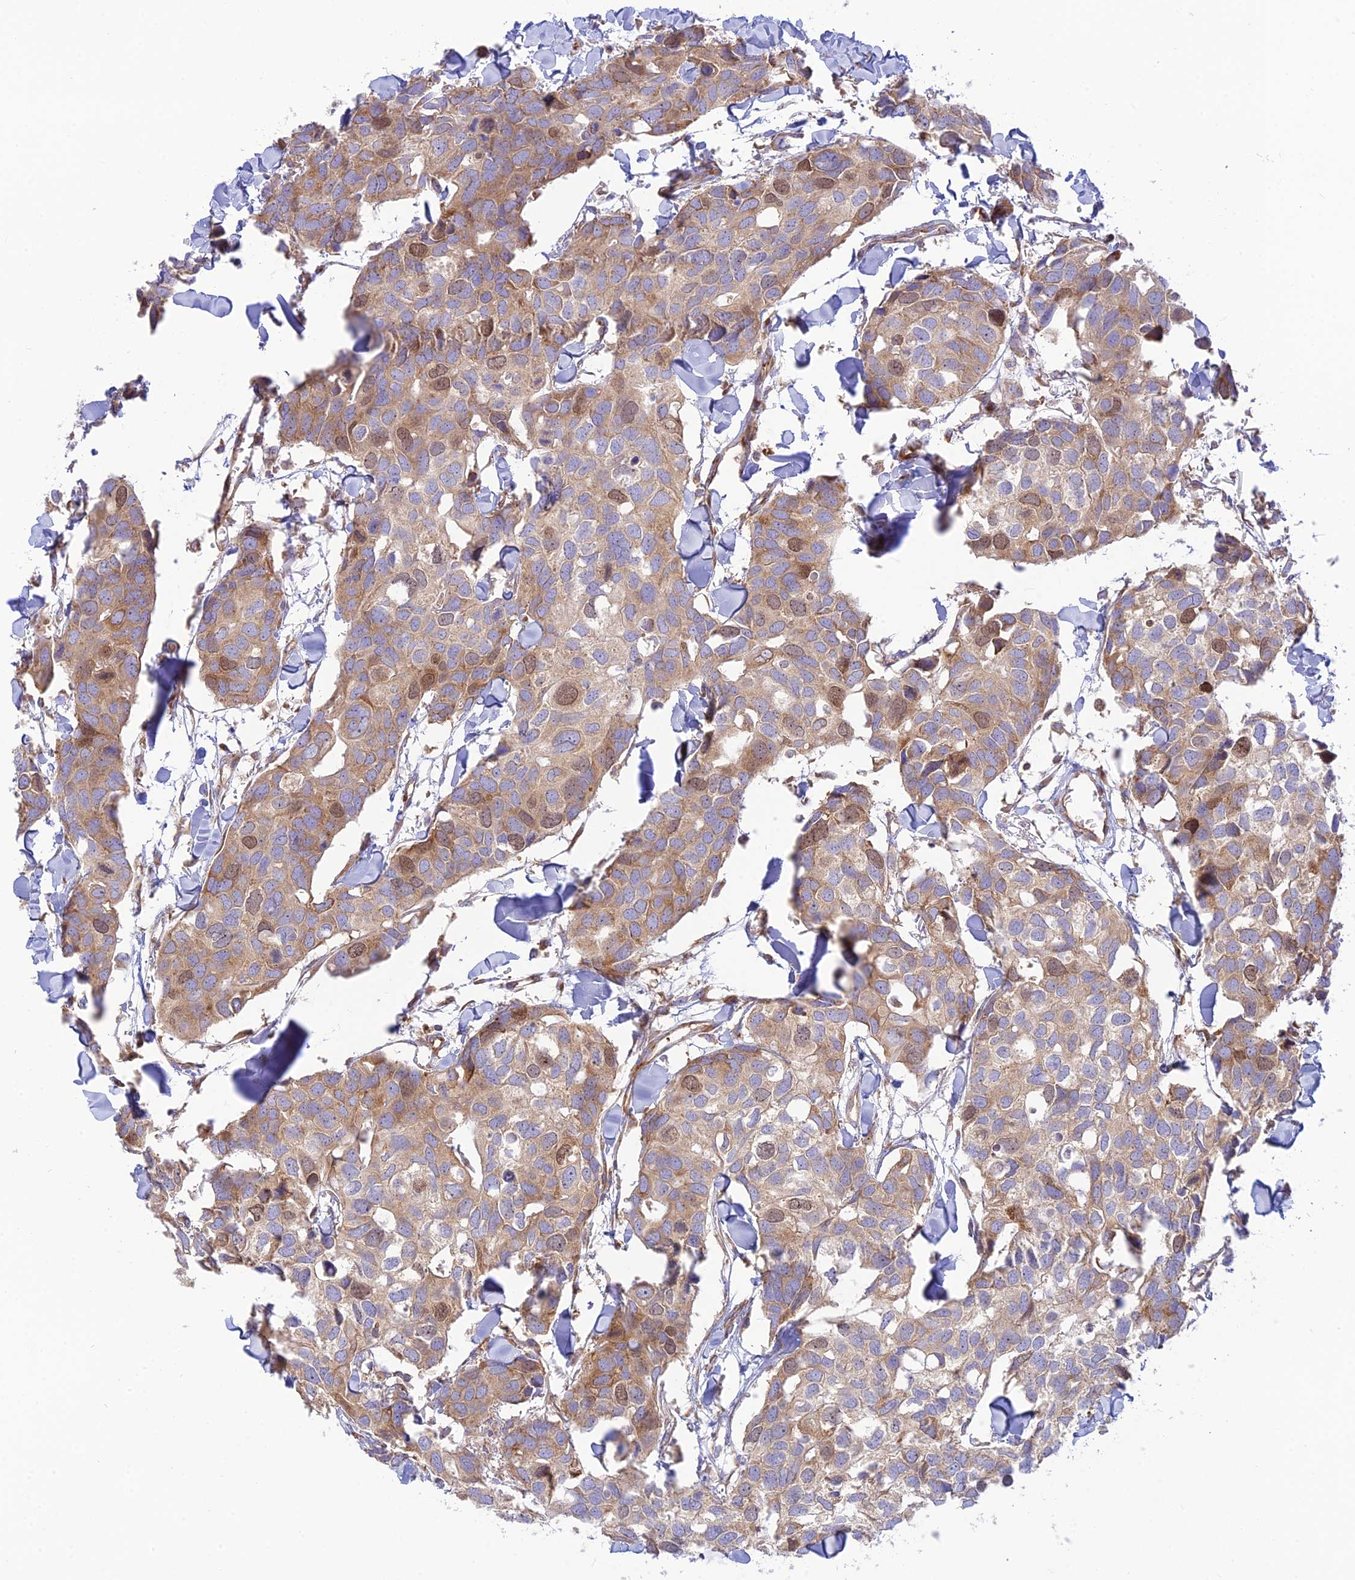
{"staining": {"intensity": "moderate", "quantity": ">75%", "location": "cytoplasmic/membranous,nuclear"}, "tissue": "breast cancer", "cell_type": "Tumor cells", "image_type": "cancer", "snomed": [{"axis": "morphology", "description": "Duct carcinoma"}, {"axis": "topography", "description": "Breast"}], "caption": "A histopathology image of human intraductal carcinoma (breast) stained for a protein demonstrates moderate cytoplasmic/membranous and nuclear brown staining in tumor cells.", "gene": "PIMREG", "patient": {"sex": "female", "age": 83}}